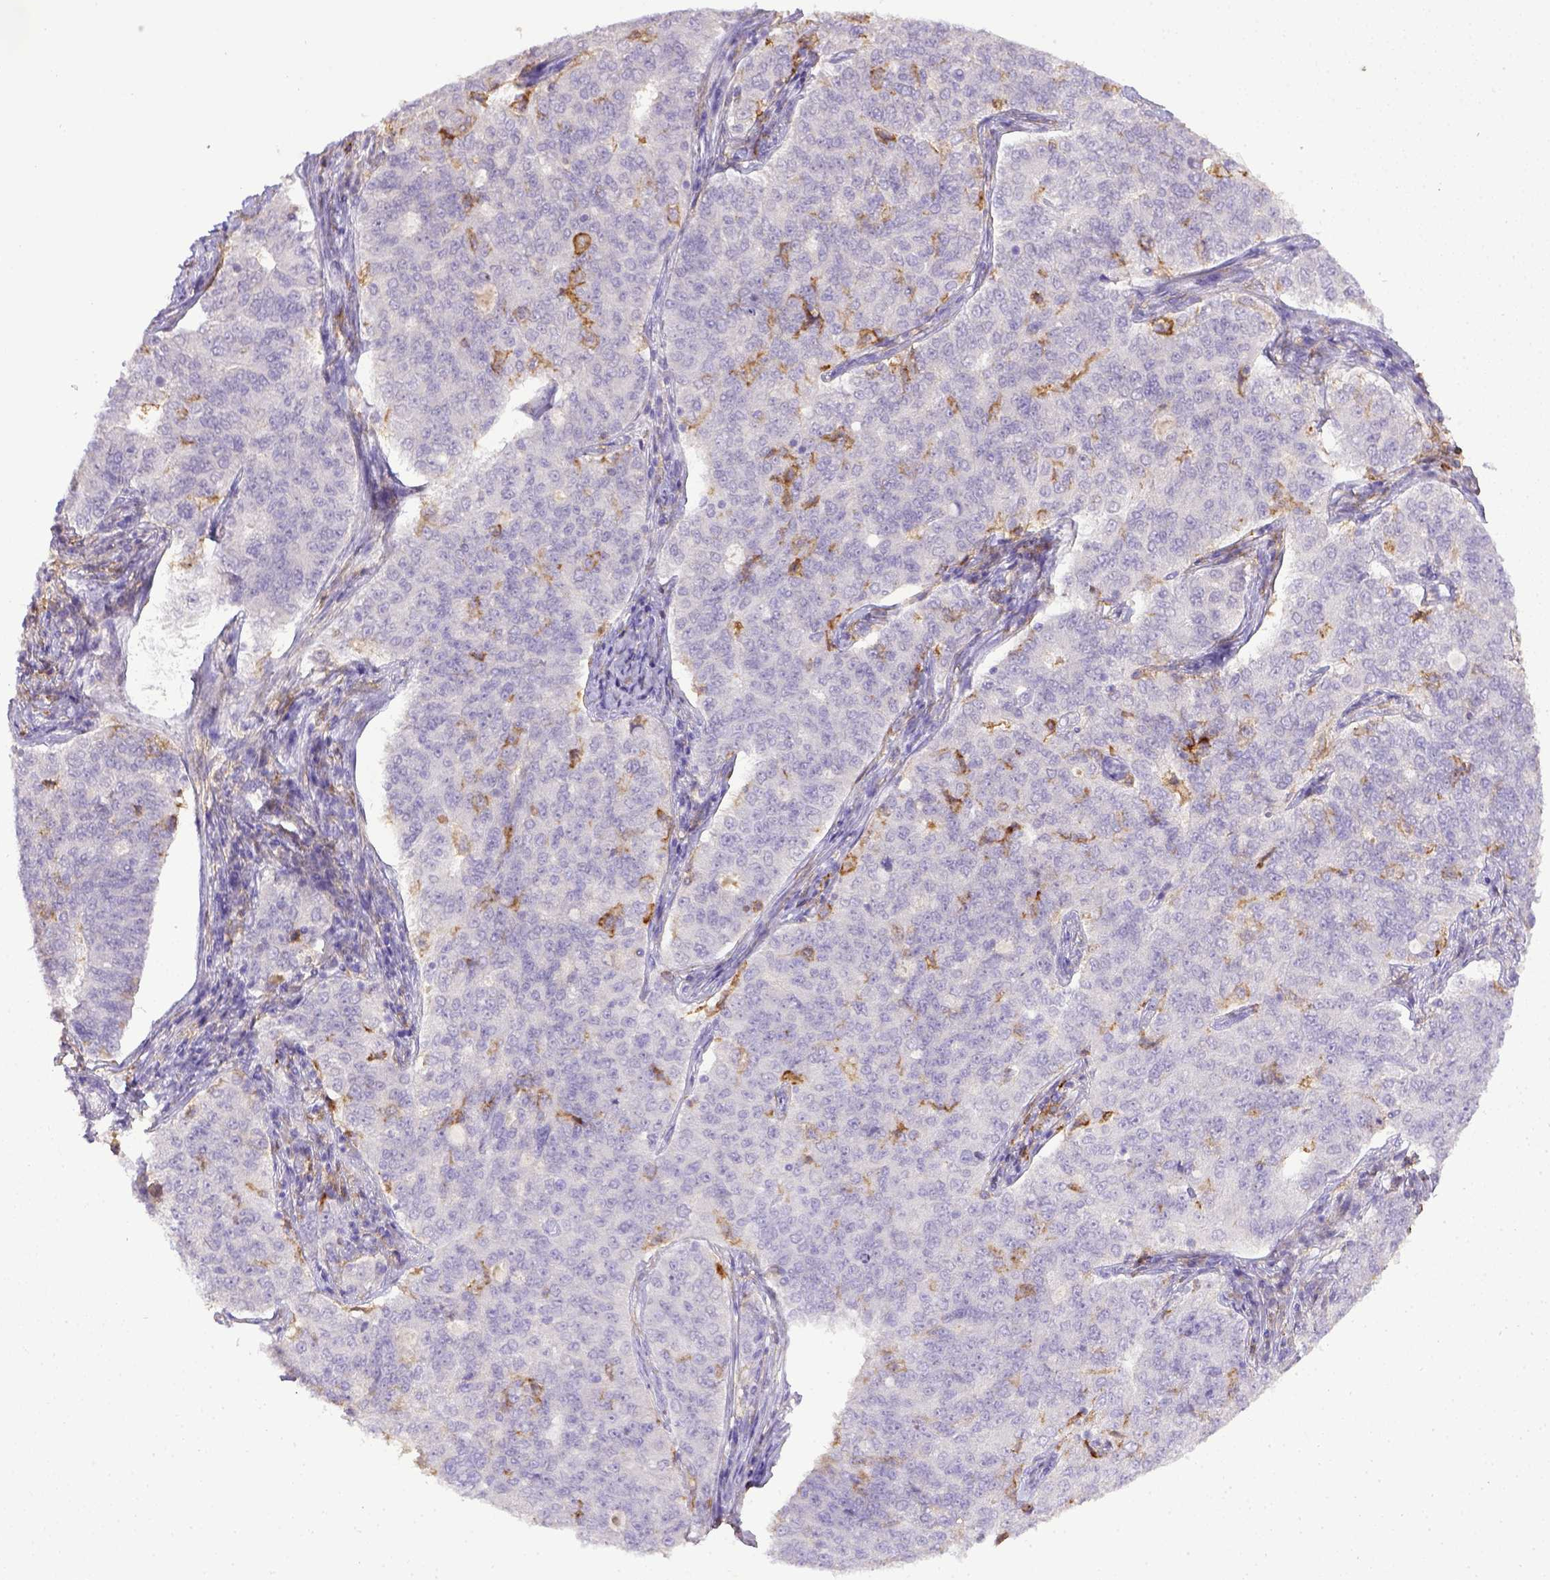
{"staining": {"intensity": "negative", "quantity": "none", "location": "none"}, "tissue": "endometrial cancer", "cell_type": "Tumor cells", "image_type": "cancer", "snomed": [{"axis": "morphology", "description": "Adenocarcinoma, NOS"}, {"axis": "topography", "description": "Endometrium"}], "caption": "Tumor cells are negative for protein expression in human endometrial cancer (adenocarcinoma).", "gene": "ITGAM", "patient": {"sex": "female", "age": 43}}